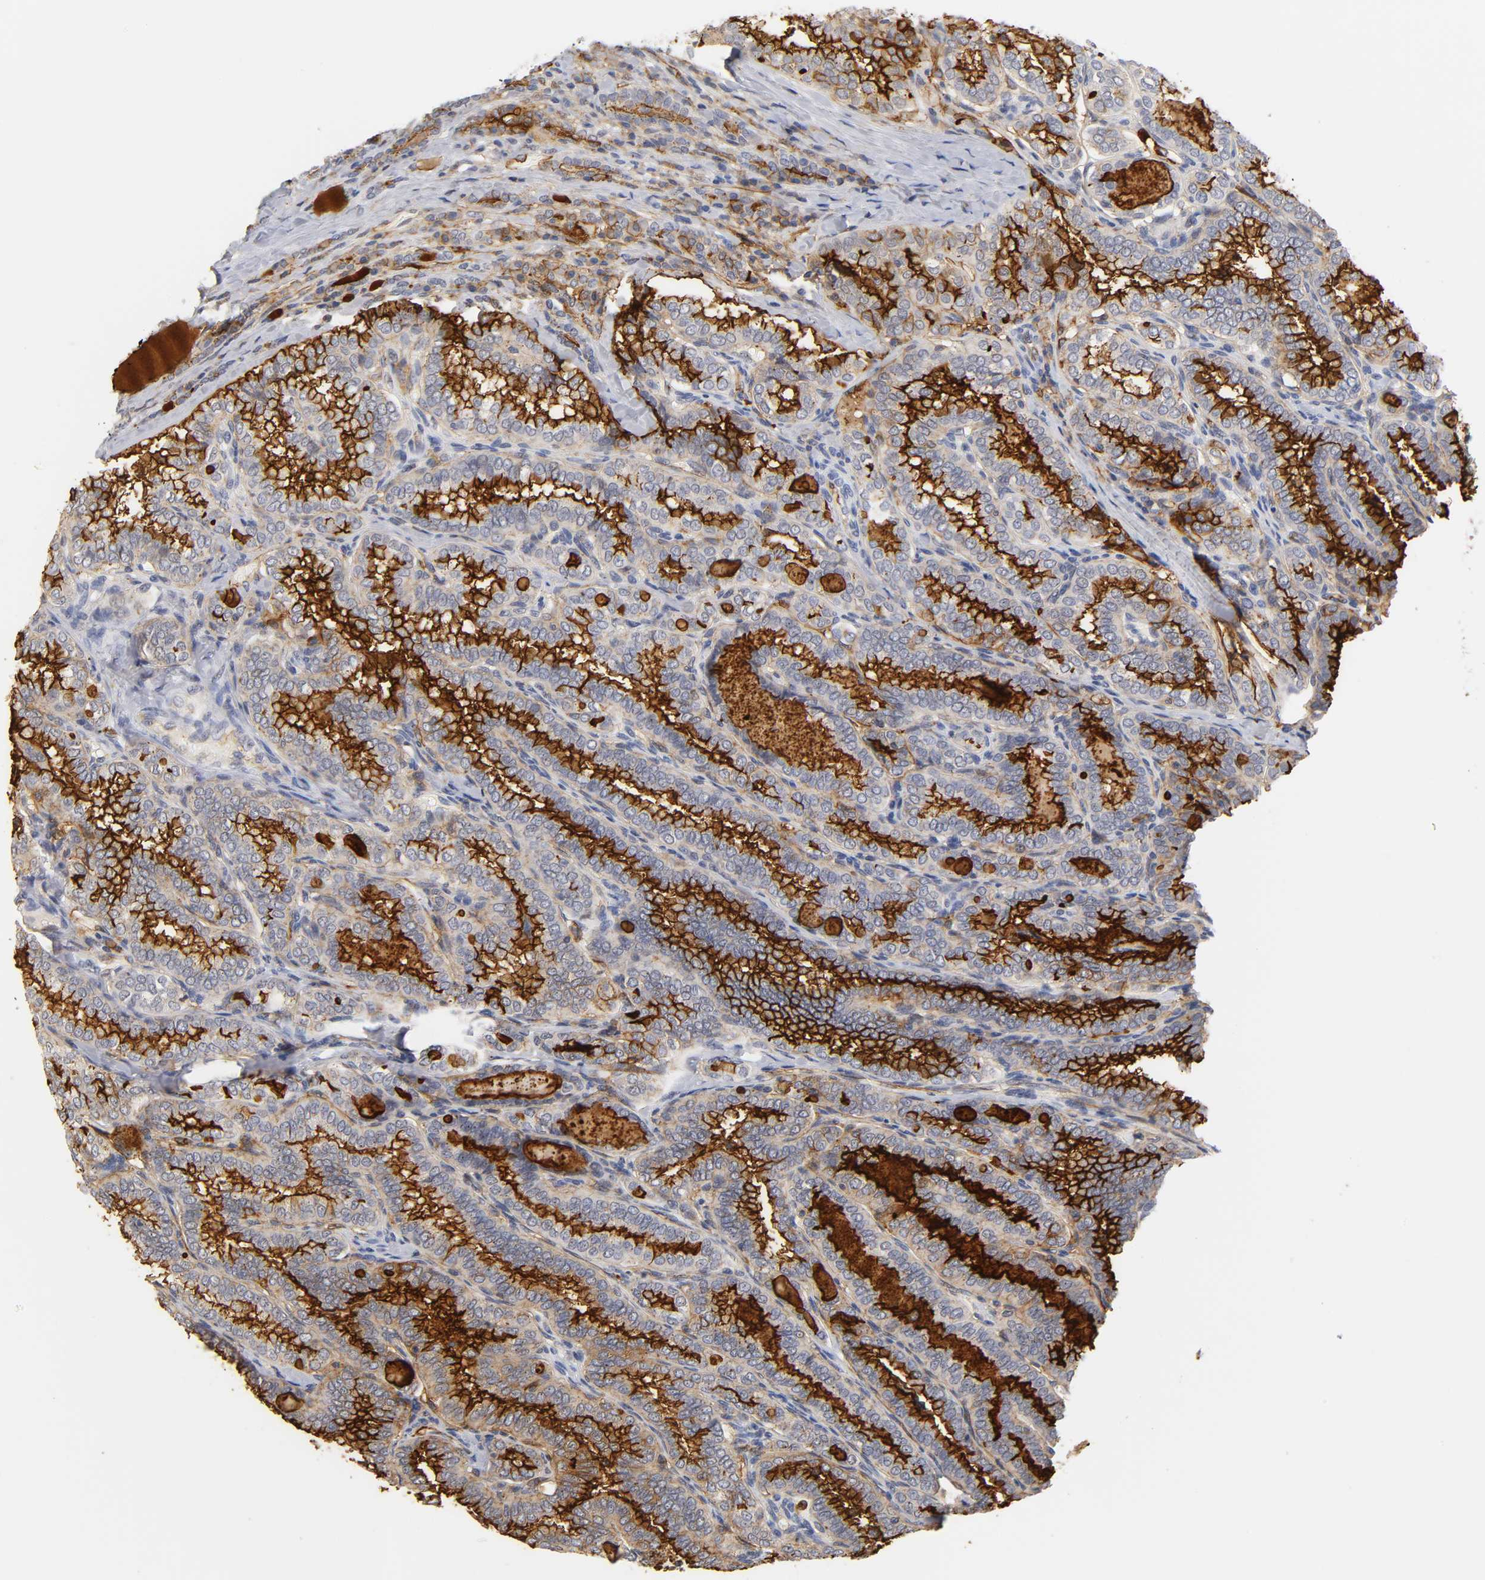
{"staining": {"intensity": "strong", "quantity": ">75%", "location": "cytoplasmic/membranous"}, "tissue": "thyroid cancer", "cell_type": "Tumor cells", "image_type": "cancer", "snomed": [{"axis": "morphology", "description": "Papillary adenocarcinoma, NOS"}, {"axis": "topography", "description": "Thyroid gland"}], "caption": "Tumor cells display strong cytoplasmic/membranous expression in about >75% of cells in thyroid cancer.", "gene": "ICAM1", "patient": {"sex": "female", "age": 30}}